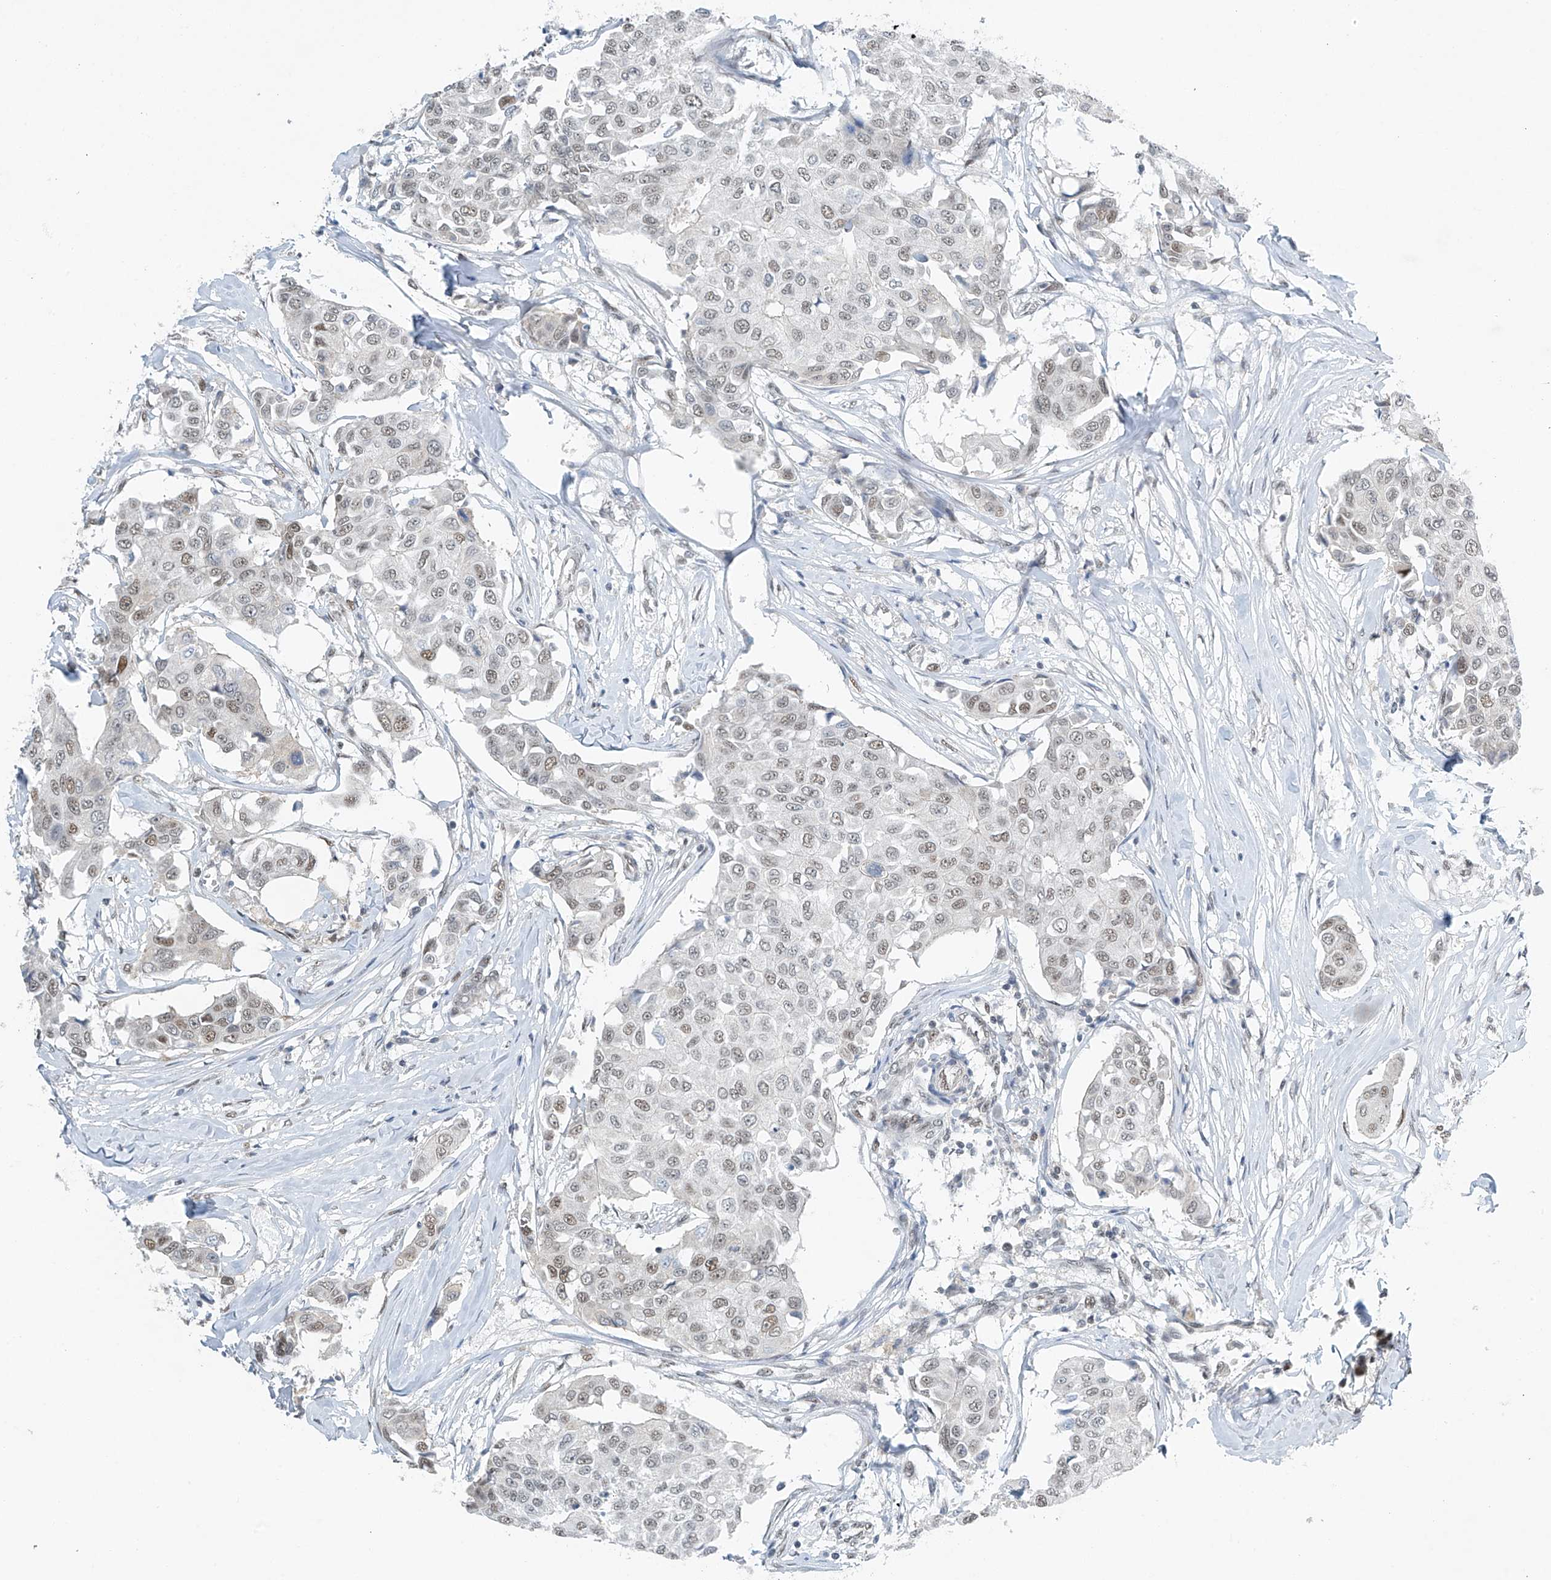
{"staining": {"intensity": "weak", "quantity": ">75%", "location": "nuclear"}, "tissue": "breast cancer", "cell_type": "Tumor cells", "image_type": "cancer", "snomed": [{"axis": "morphology", "description": "Duct carcinoma"}, {"axis": "topography", "description": "Breast"}], "caption": "This photomicrograph exhibits IHC staining of breast cancer (invasive ductal carcinoma), with low weak nuclear expression in approximately >75% of tumor cells.", "gene": "TAF8", "patient": {"sex": "female", "age": 80}}